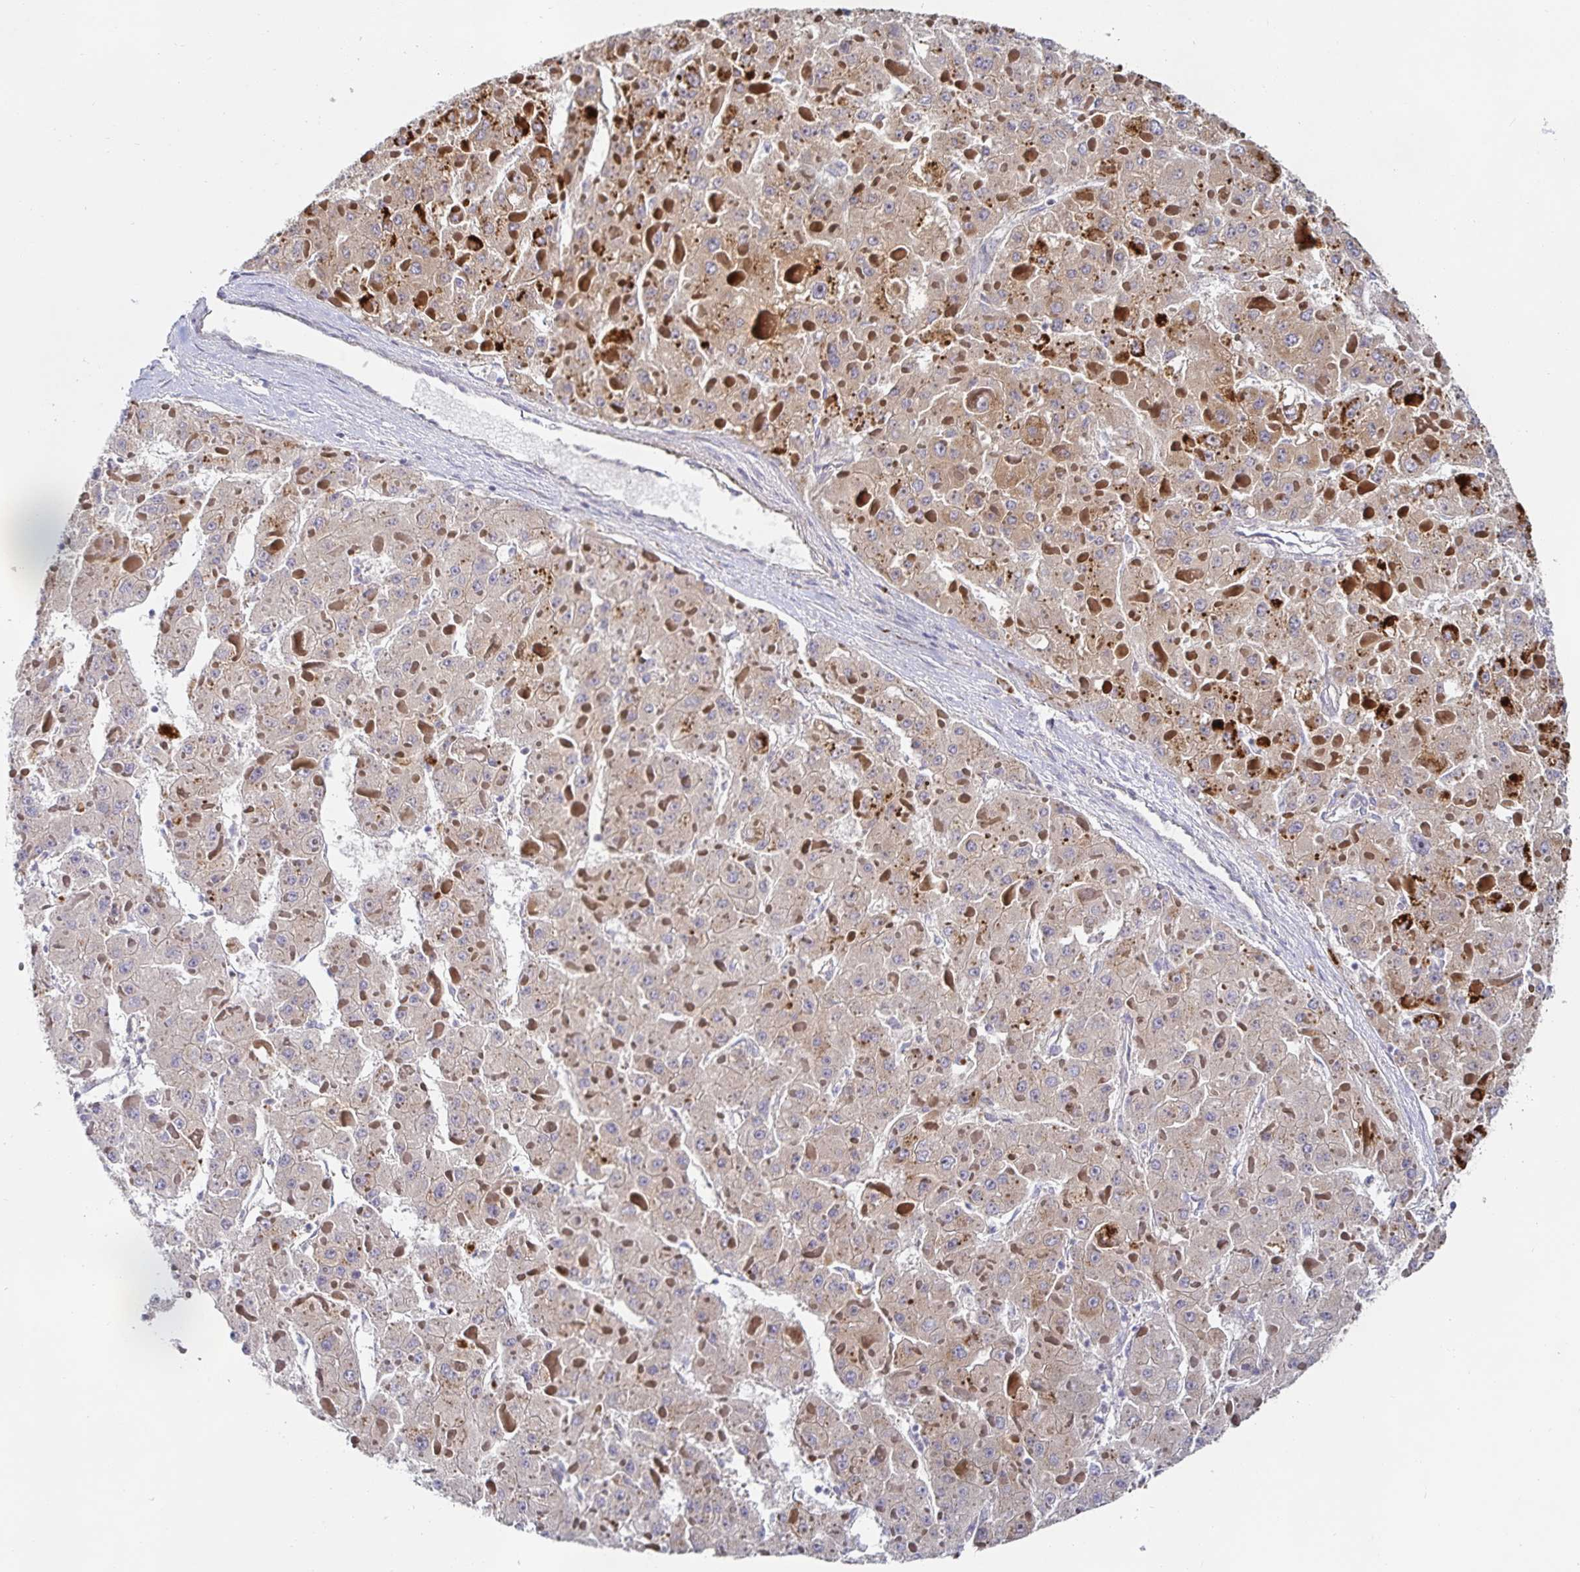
{"staining": {"intensity": "weak", "quantity": "25%-75%", "location": "cytoplasmic/membranous"}, "tissue": "liver cancer", "cell_type": "Tumor cells", "image_type": "cancer", "snomed": [{"axis": "morphology", "description": "Carcinoma, Hepatocellular, NOS"}, {"axis": "topography", "description": "Liver"}], "caption": "Hepatocellular carcinoma (liver) stained for a protein (brown) exhibits weak cytoplasmic/membranous positive expression in about 25%-75% of tumor cells.", "gene": "METTL22", "patient": {"sex": "female", "age": 73}}